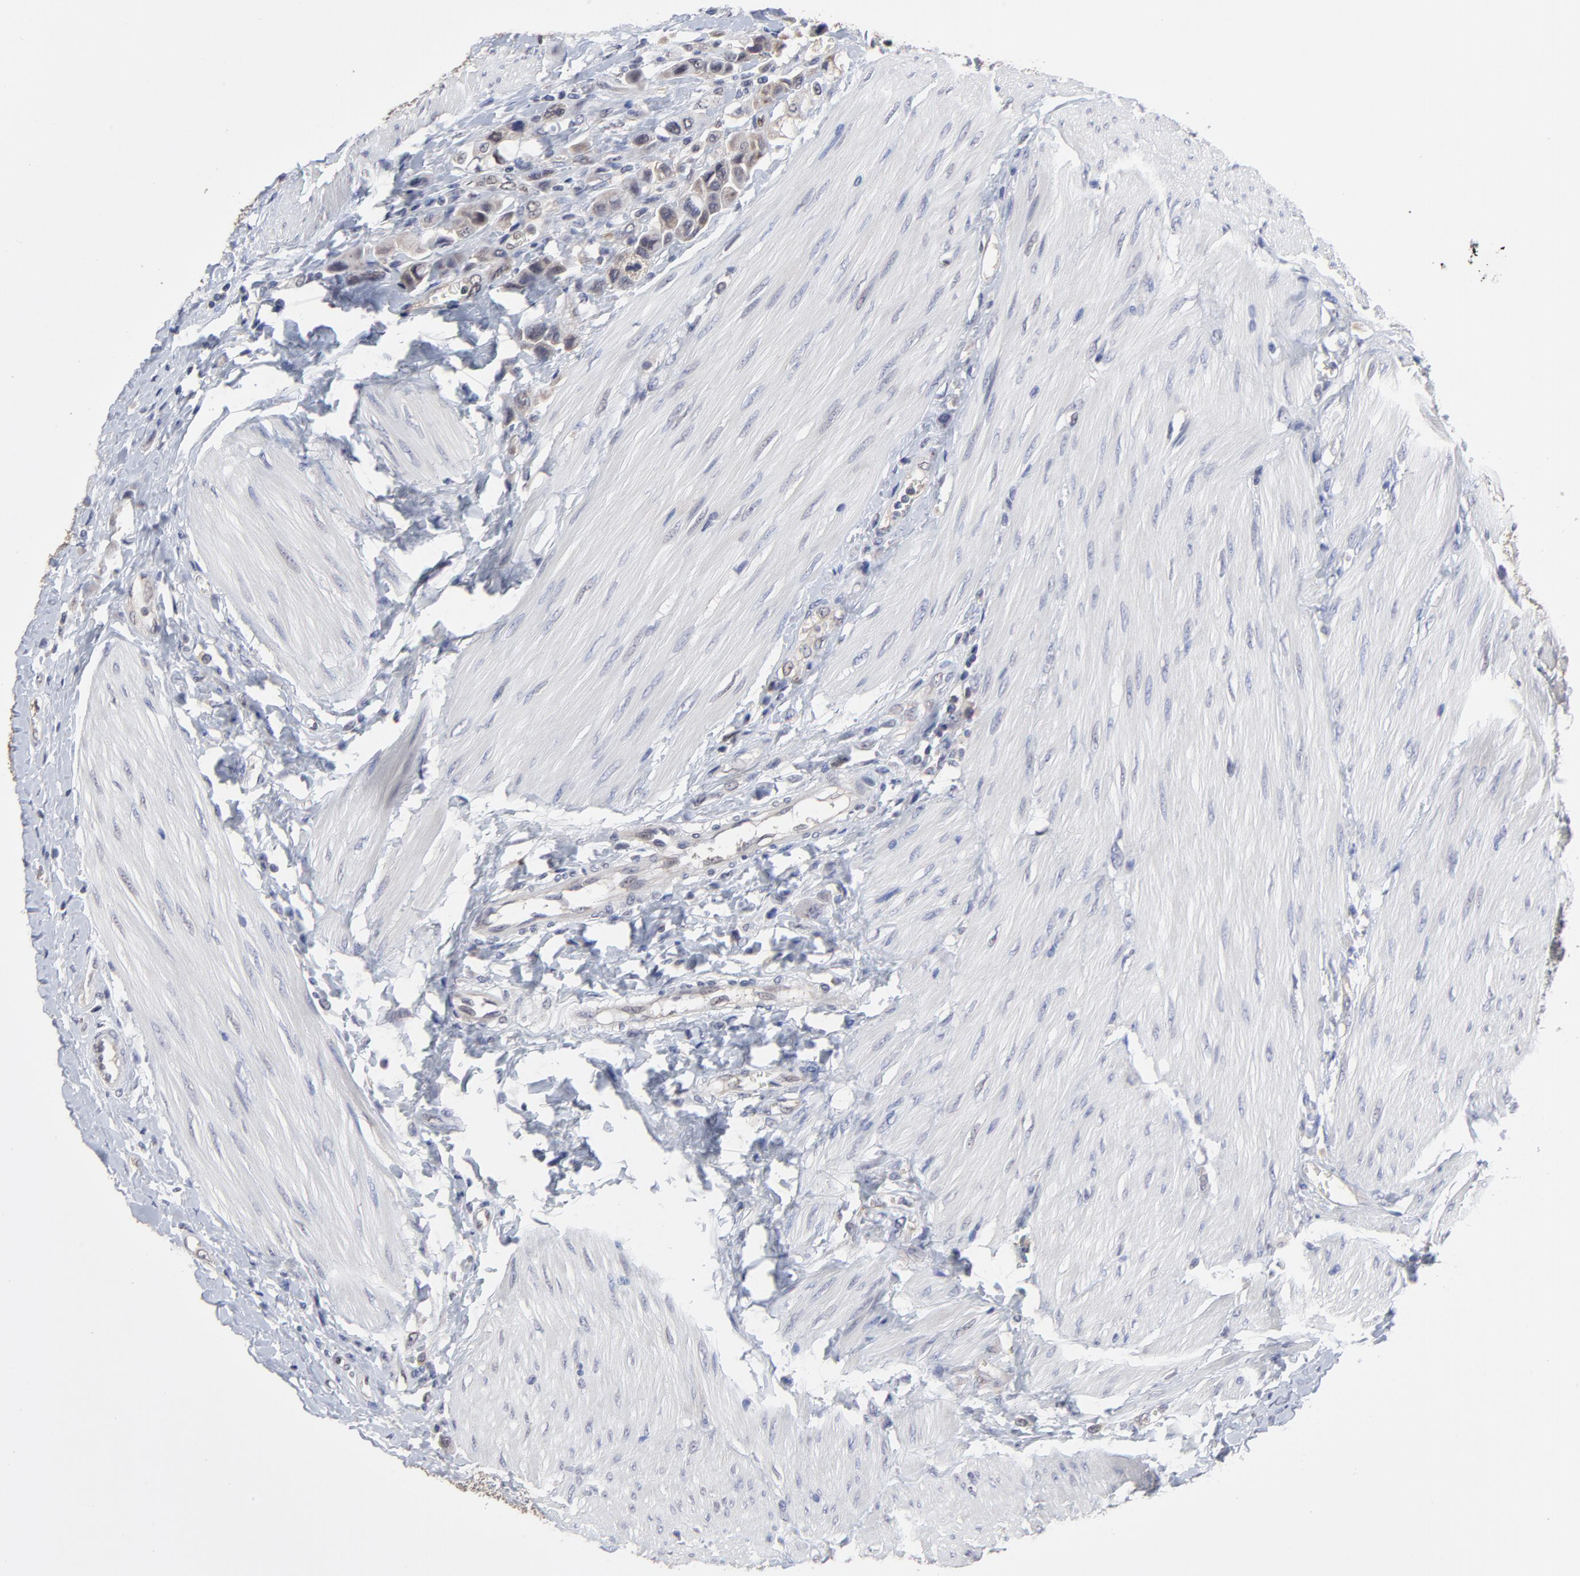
{"staining": {"intensity": "weak", "quantity": "25%-75%", "location": "cytoplasmic/membranous"}, "tissue": "urothelial cancer", "cell_type": "Tumor cells", "image_type": "cancer", "snomed": [{"axis": "morphology", "description": "Urothelial carcinoma, High grade"}, {"axis": "topography", "description": "Urinary bladder"}], "caption": "This photomicrograph demonstrates urothelial carcinoma (high-grade) stained with immunohistochemistry (IHC) to label a protein in brown. The cytoplasmic/membranous of tumor cells show weak positivity for the protein. Nuclei are counter-stained blue.", "gene": "CCT2", "patient": {"sex": "male", "age": 50}}